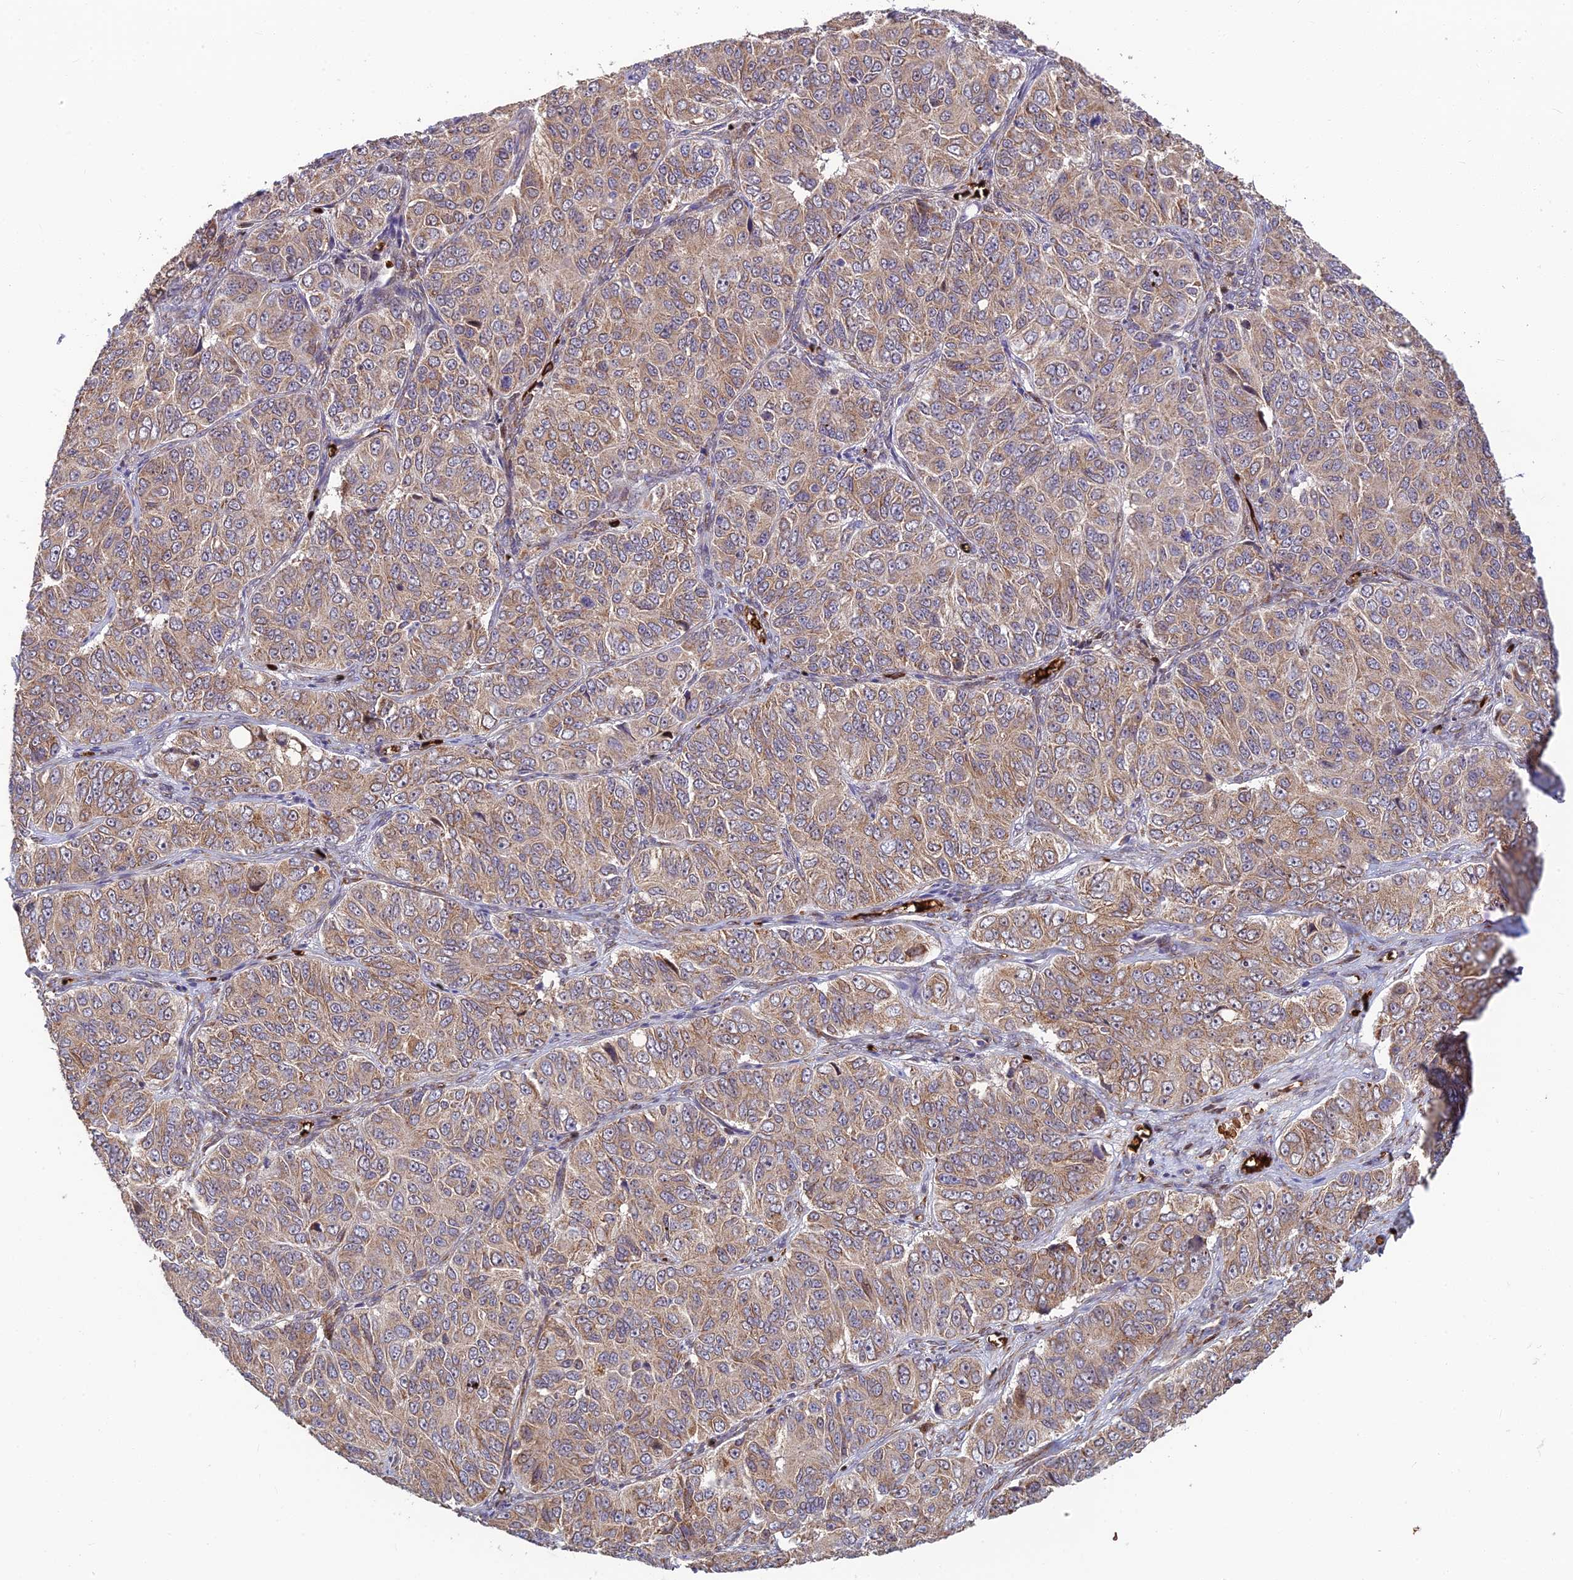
{"staining": {"intensity": "weak", "quantity": ">75%", "location": "cytoplasmic/membranous"}, "tissue": "ovarian cancer", "cell_type": "Tumor cells", "image_type": "cancer", "snomed": [{"axis": "morphology", "description": "Carcinoma, endometroid"}, {"axis": "topography", "description": "Ovary"}], "caption": "Immunohistochemistry (IHC) histopathology image of ovarian endometroid carcinoma stained for a protein (brown), which shows low levels of weak cytoplasmic/membranous staining in about >75% of tumor cells.", "gene": "UFSP2", "patient": {"sex": "female", "age": 51}}